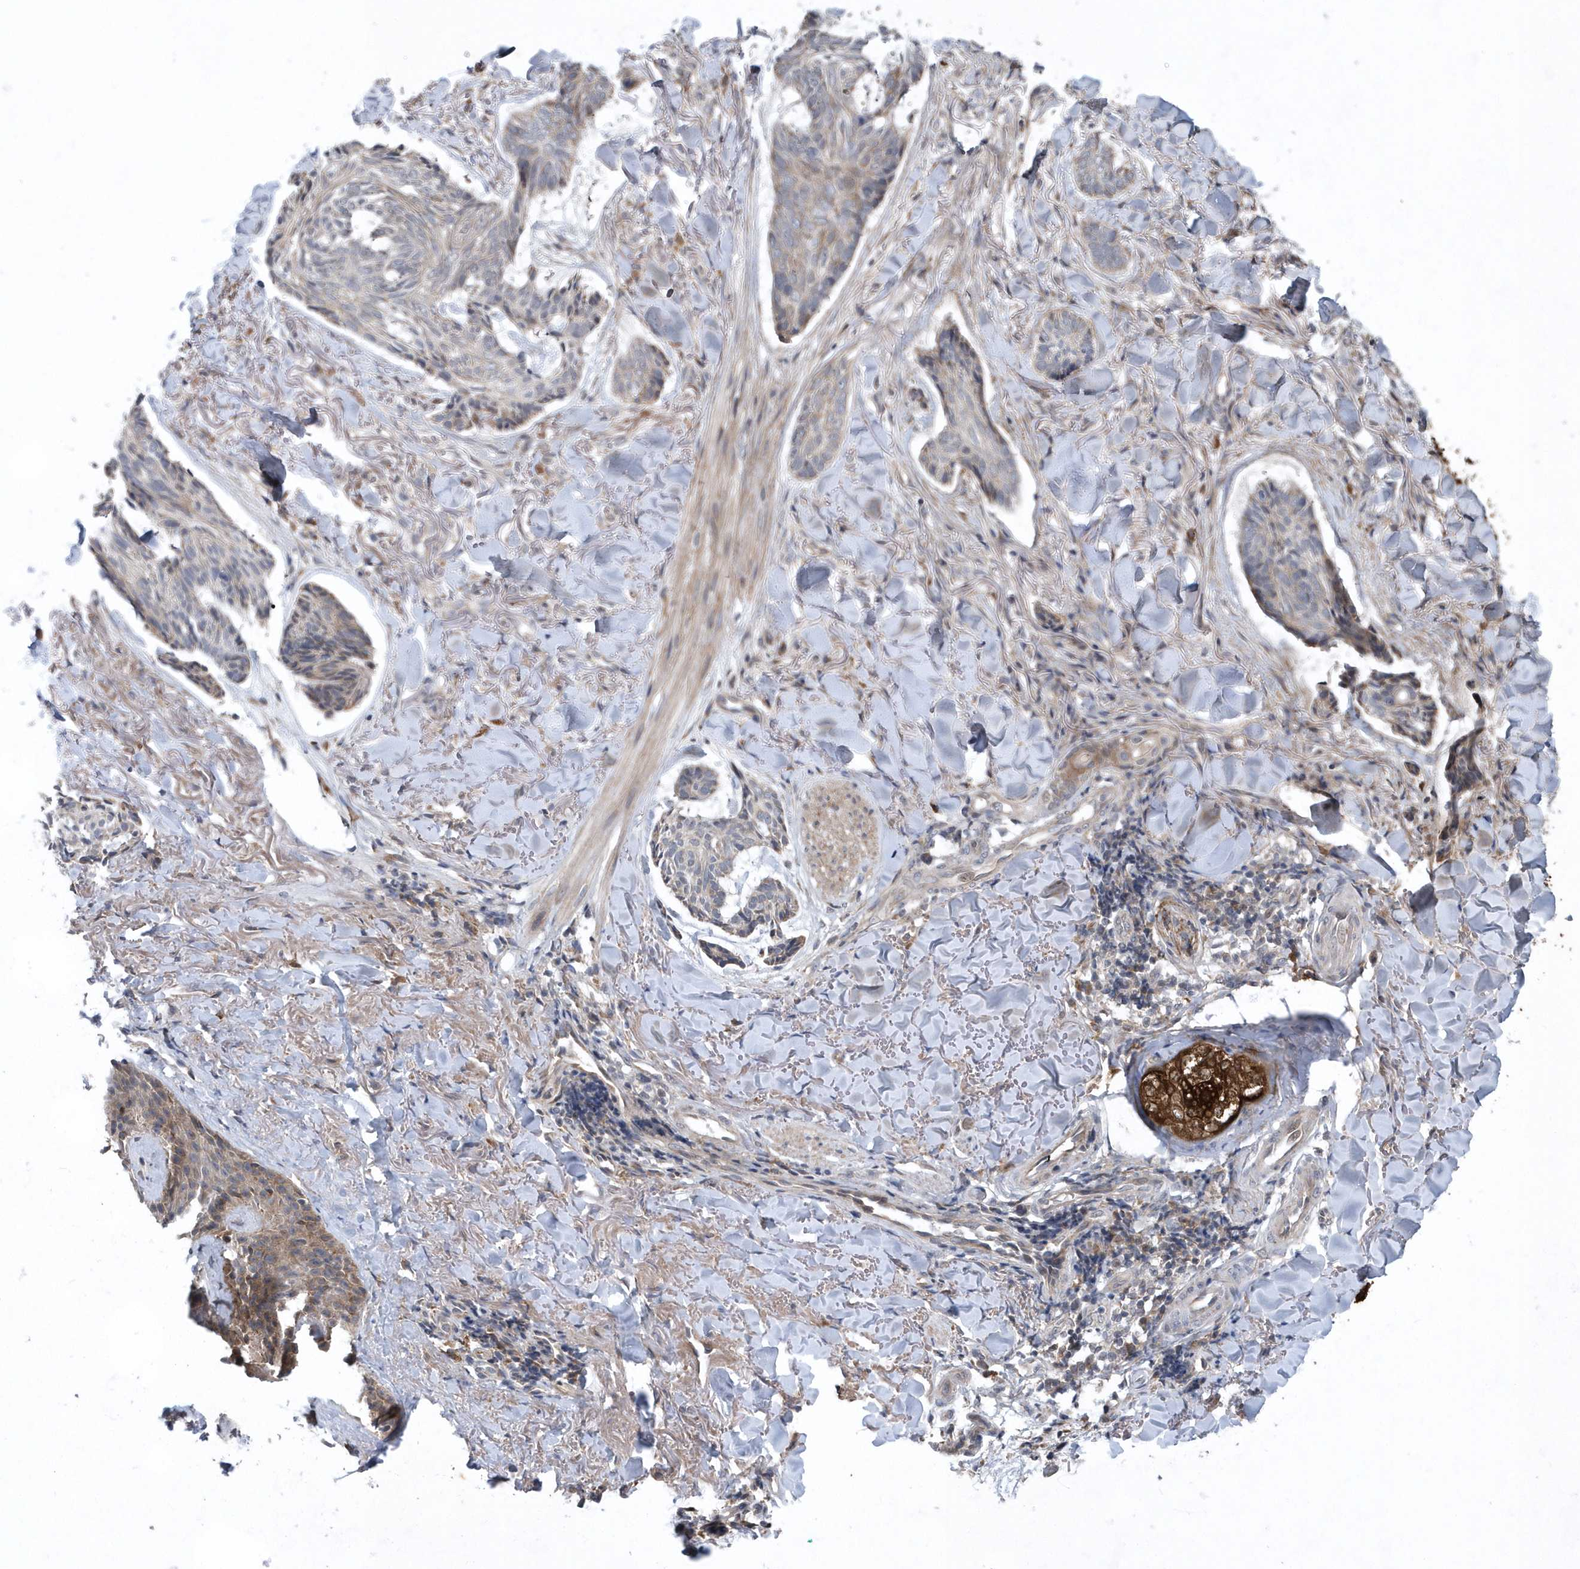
{"staining": {"intensity": "negative", "quantity": "none", "location": "none"}, "tissue": "skin cancer", "cell_type": "Tumor cells", "image_type": "cancer", "snomed": [{"axis": "morphology", "description": "Basal cell carcinoma"}, {"axis": "topography", "description": "Skin"}], "caption": "There is no significant staining in tumor cells of skin cancer.", "gene": "HMGCS1", "patient": {"sex": "male", "age": 43}}